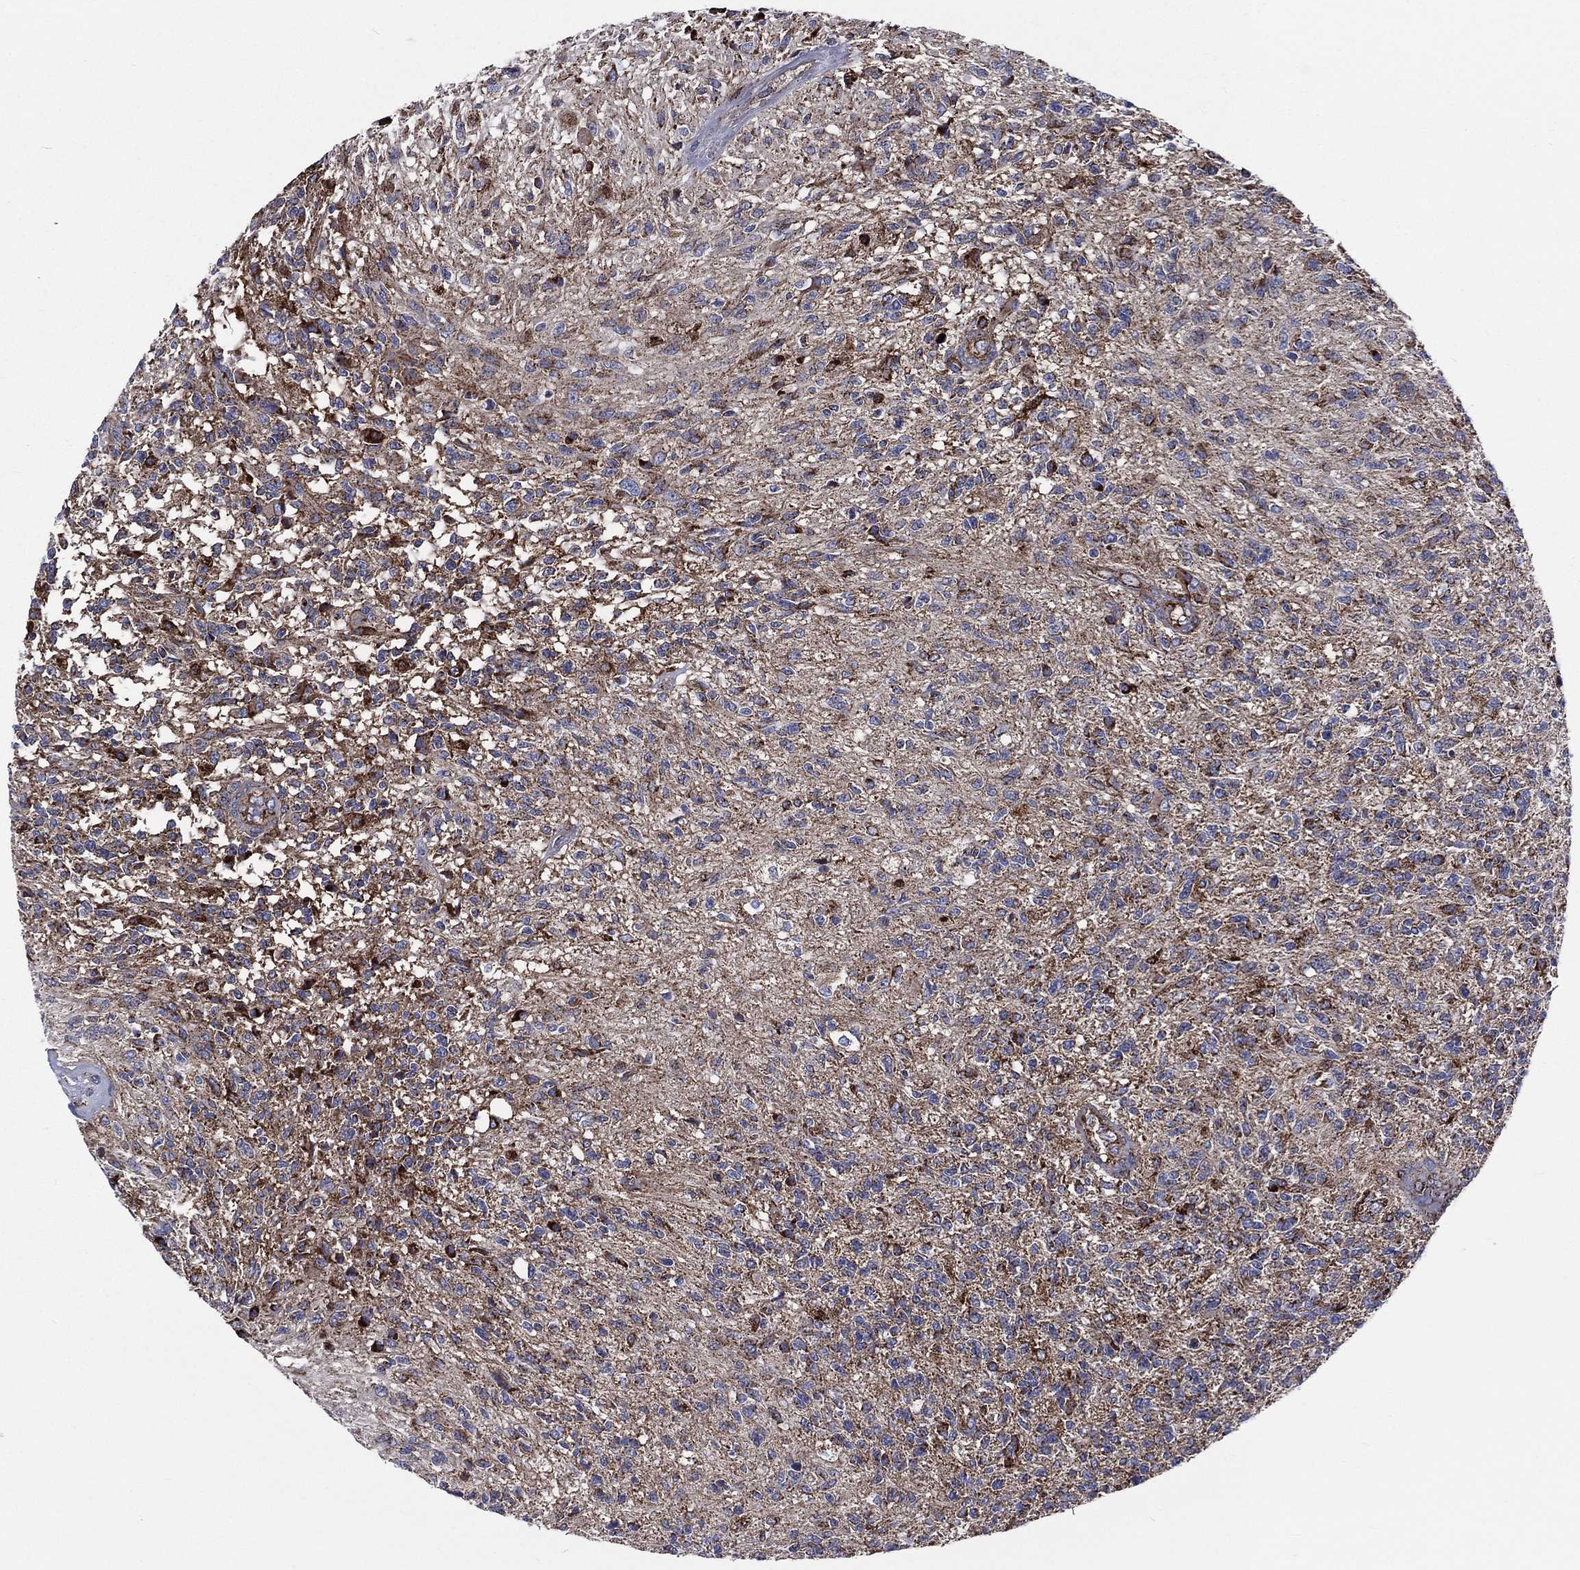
{"staining": {"intensity": "moderate", "quantity": ">75%", "location": "cytoplasmic/membranous"}, "tissue": "glioma", "cell_type": "Tumor cells", "image_type": "cancer", "snomed": [{"axis": "morphology", "description": "Glioma, malignant, High grade"}, {"axis": "topography", "description": "Brain"}], "caption": "A high-resolution histopathology image shows immunohistochemistry staining of malignant glioma (high-grade), which shows moderate cytoplasmic/membranous positivity in about >75% of tumor cells.", "gene": "ANKRD37", "patient": {"sex": "male", "age": 56}}